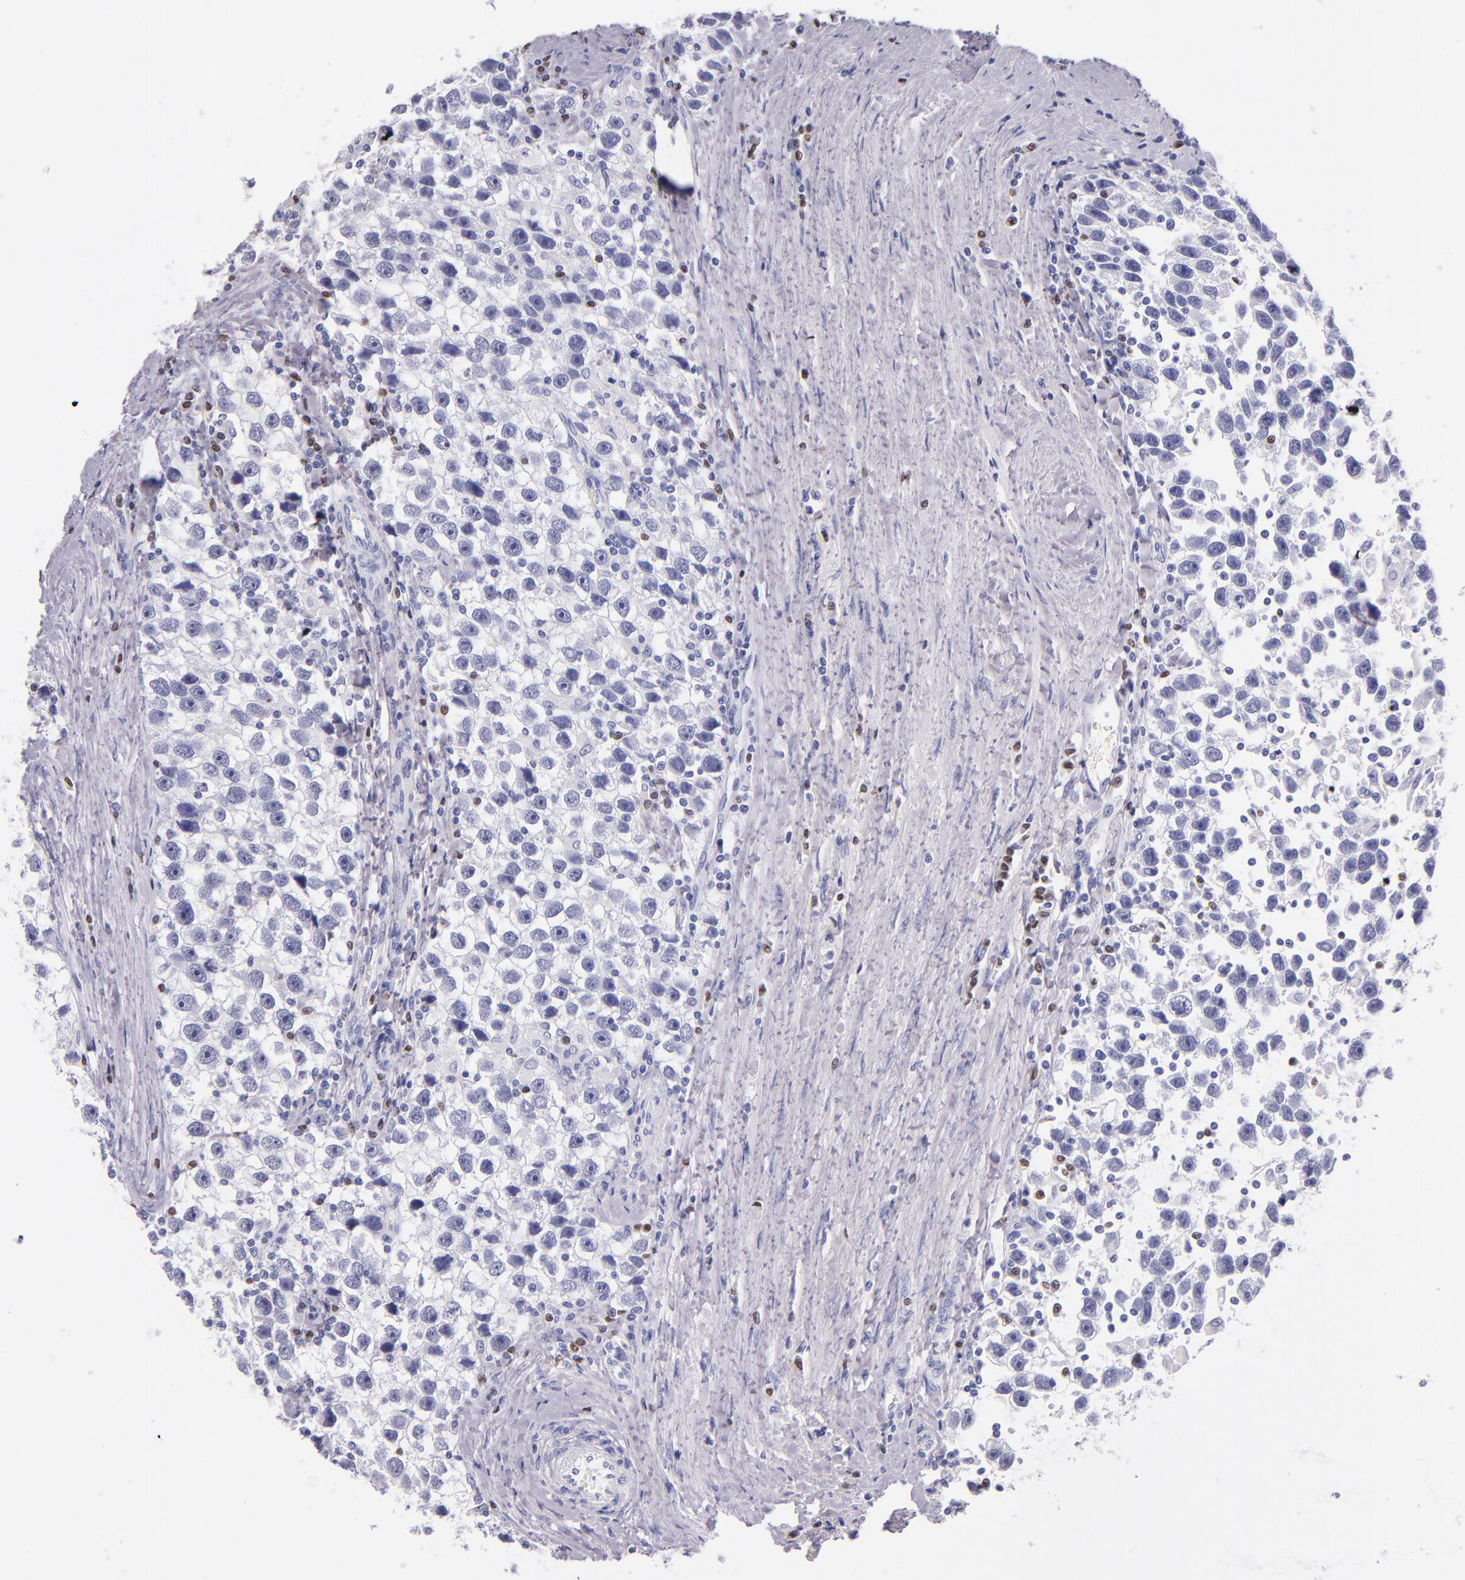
{"staining": {"intensity": "negative", "quantity": "none", "location": "none"}, "tissue": "testis cancer", "cell_type": "Tumor cells", "image_type": "cancer", "snomed": [{"axis": "morphology", "description": "Seminoma, NOS"}, {"axis": "topography", "description": "Testis"}], "caption": "A photomicrograph of seminoma (testis) stained for a protein shows no brown staining in tumor cells. Nuclei are stained in blue.", "gene": "IRF4", "patient": {"sex": "male", "age": 43}}